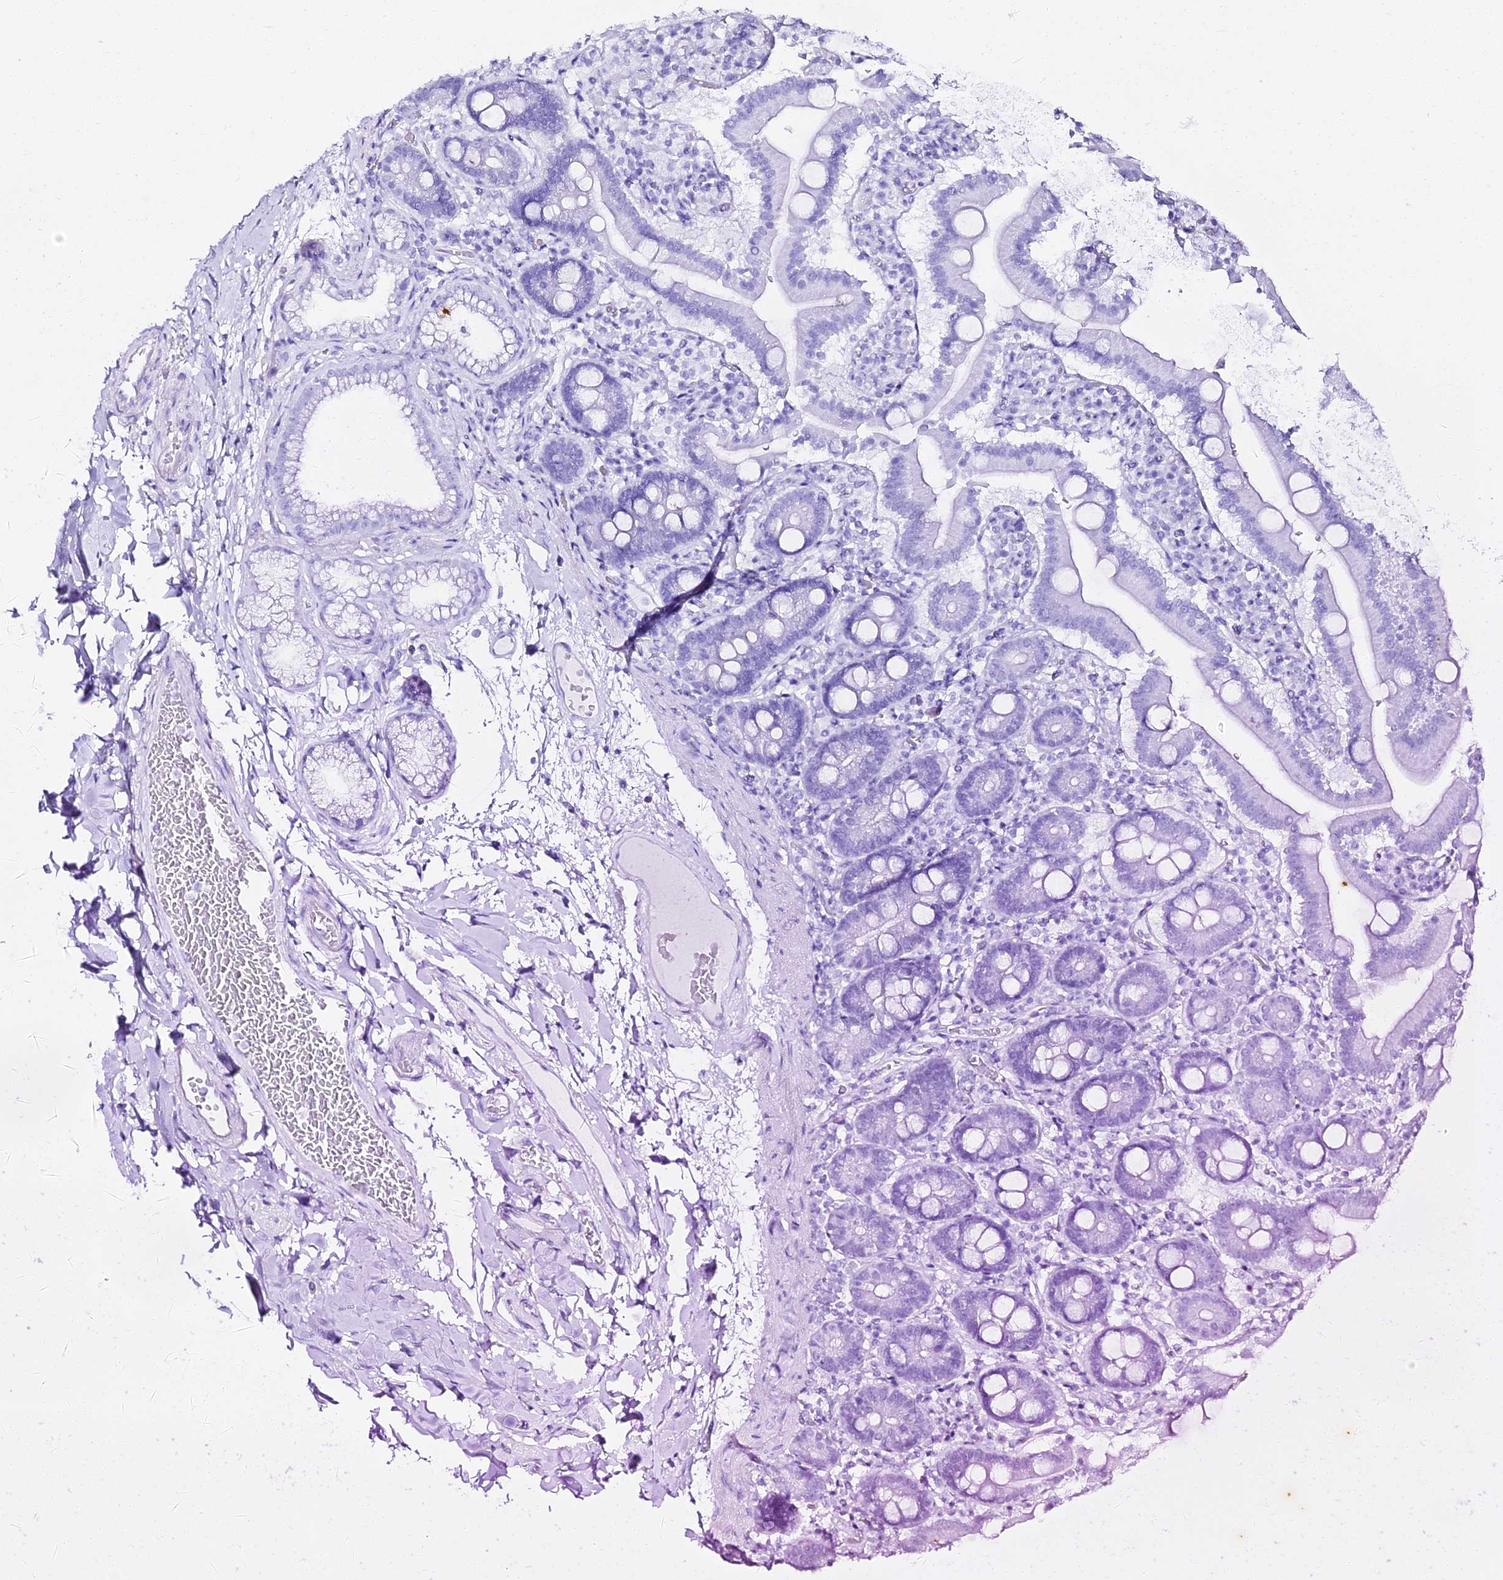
{"staining": {"intensity": "negative", "quantity": "none", "location": "none"}, "tissue": "duodenum", "cell_type": "Glandular cells", "image_type": "normal", "snomed": [{"axis": "morphology", "description": "Normal tissue, NOS"}, {"axis": "topography", "description": "Duodenum"}], "caption": "The micrograph displays no staining of glandular cells in benign duodenum. Nuclei are stained in blue.", "gene": "ALPG", "patient": {"sex": "male", "age": 55}}